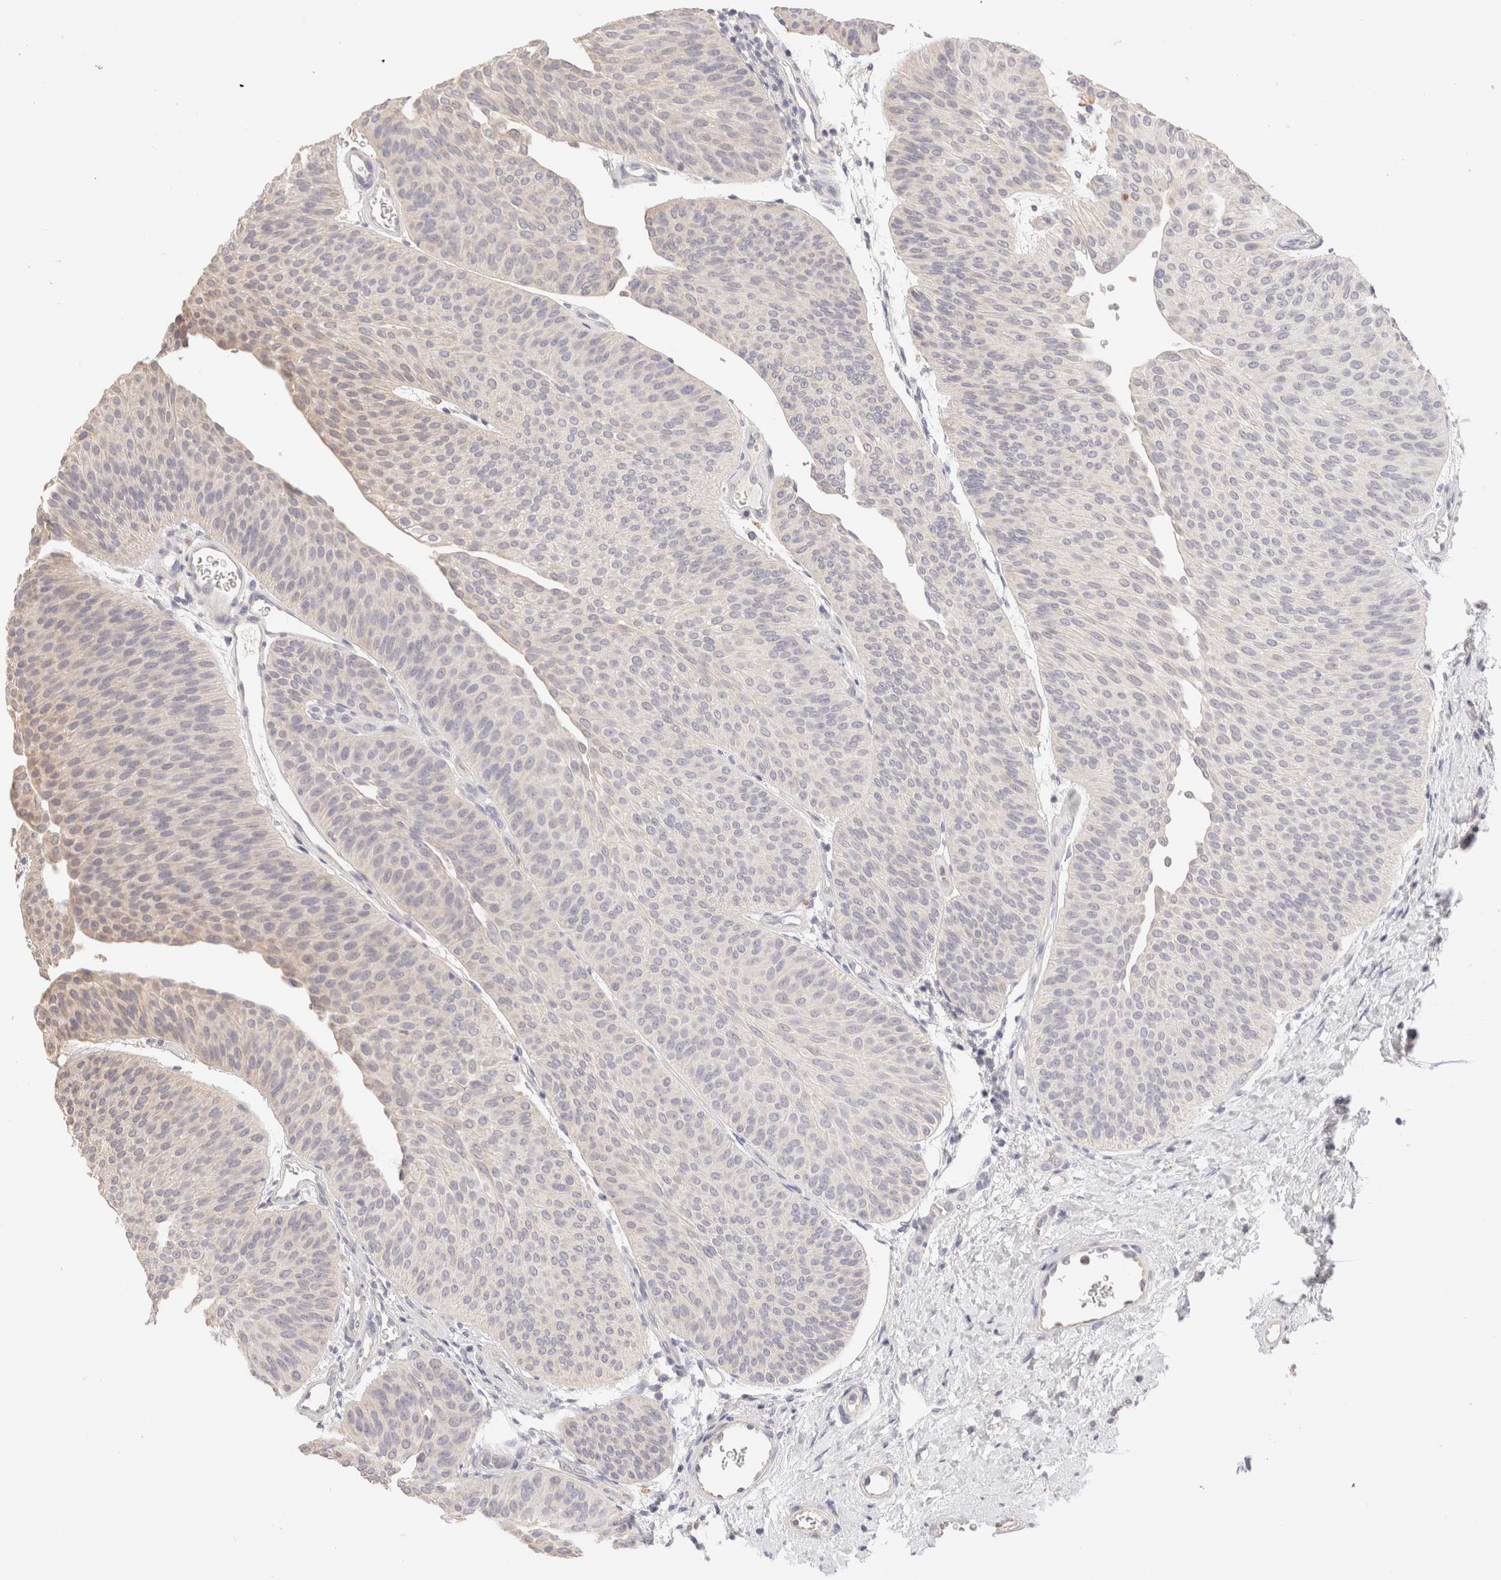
{"staining": {"intensity": "negative", "quantity": "none", "location": "none"}, "tissue": "urothelial cancer", "cell_type": "Tumor cells", "image_type": "cancer", "snomed": [{"axis": "morphology", "description": "Urothelial carcinoma, Low grade"}, {"axis": "topography", "description": "Urinary bladder"}], "caption": "IHC micrograph of low-grade urothelial carcinoma stained for a protein (brown), which shows no staining in tumor cells. (DAB immunohistochemistry, high magnification).", "gene": "SCGB2A2", "patient": {"sex": "female", "age": 60}}